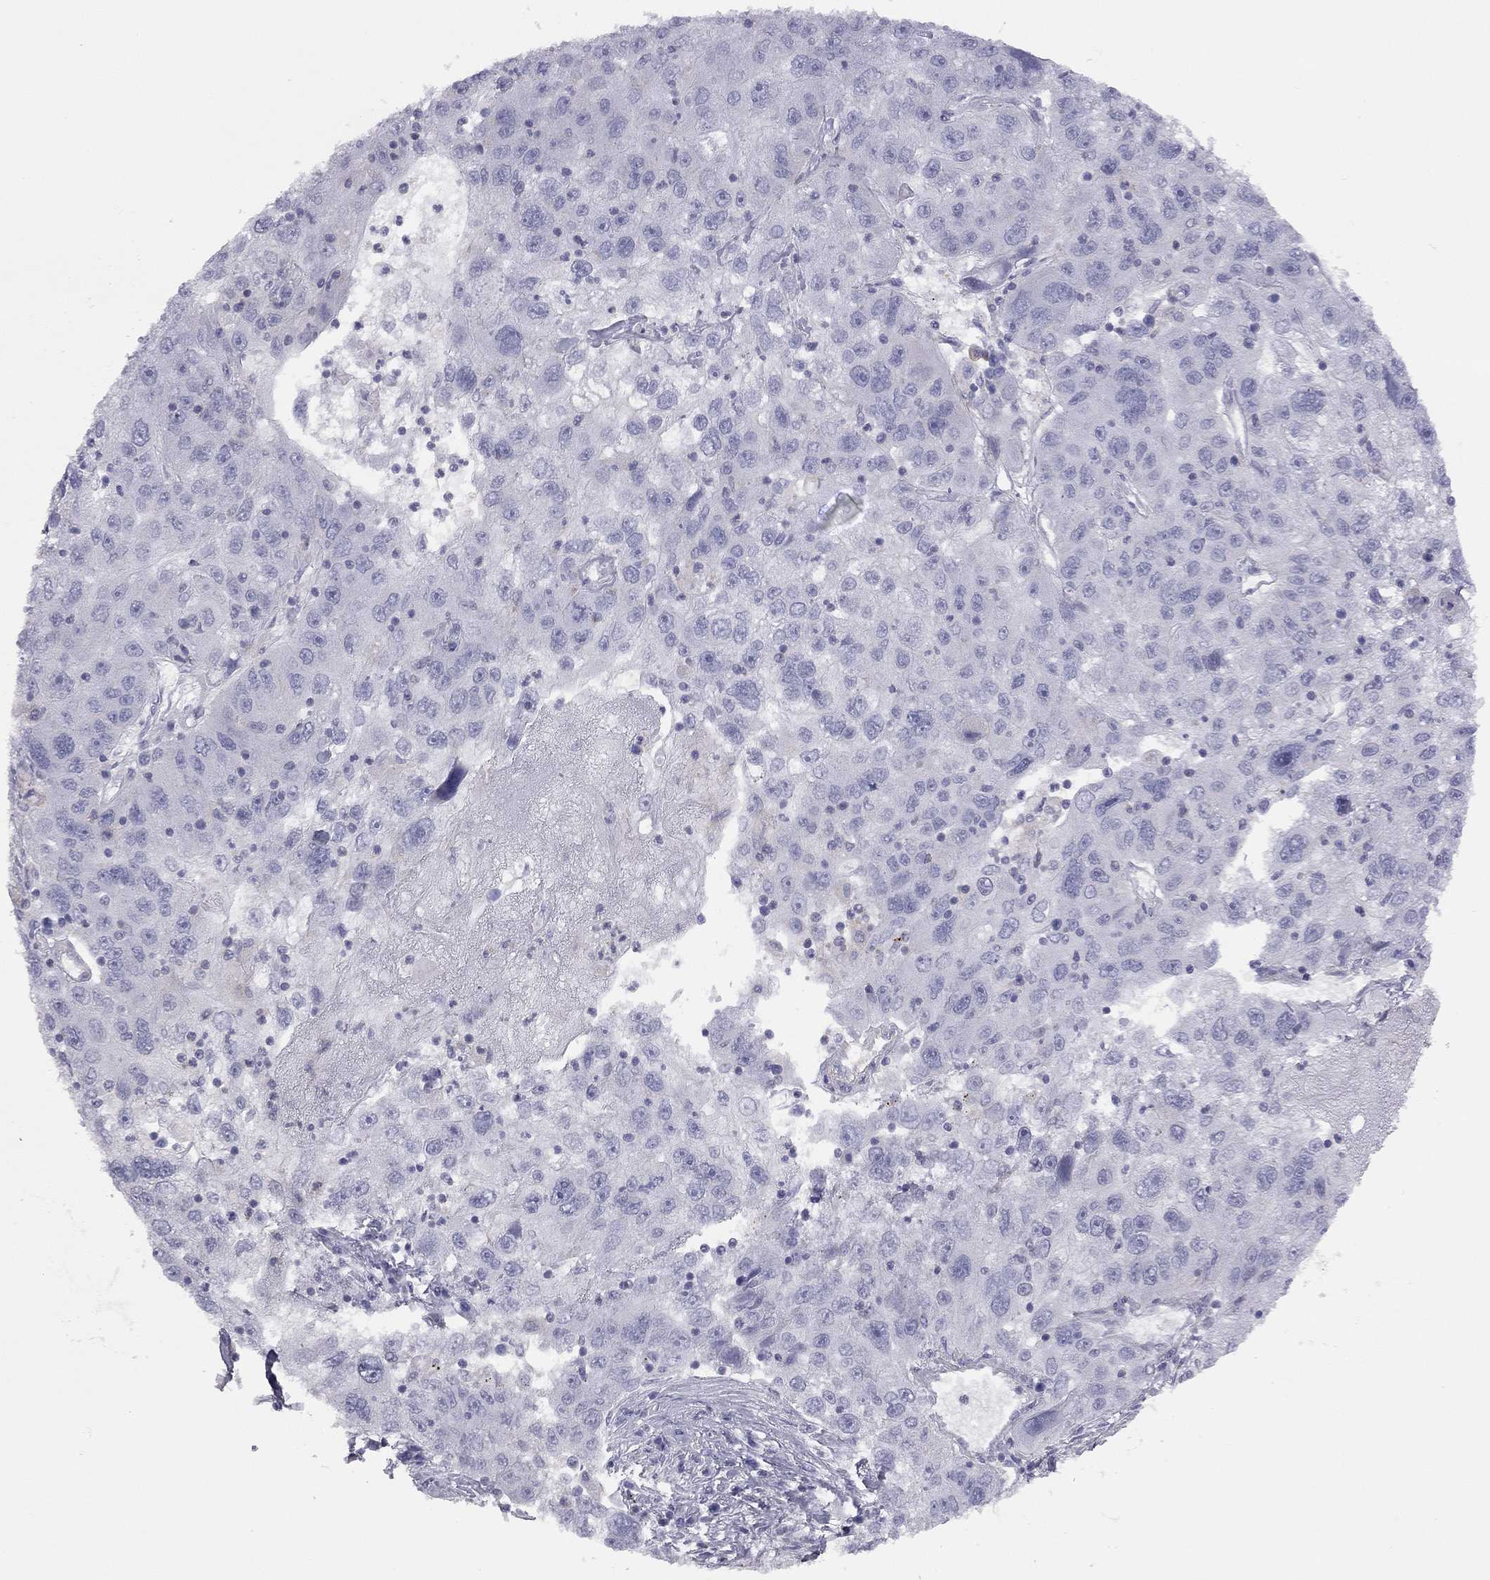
{"staining": {"intensity": "negative", "quantity": "none", "location": "none"}, "tissue": "stomach cancer", "cell_type": "Tumor cells", "image_type": "cancer", "snomed": [{"axis": "morphology", "description": "Adenocarcinoma, NOS"}, {"axis": "topography", "description": "Stomach"}], "caption": "This is an immunohistochemistry photomicrograph of human adenocarcinoma (stomach). There is no staining in tumor cells.", "gene": "ADCYAP1", "patient": {"sex": "male", "age": 56}}